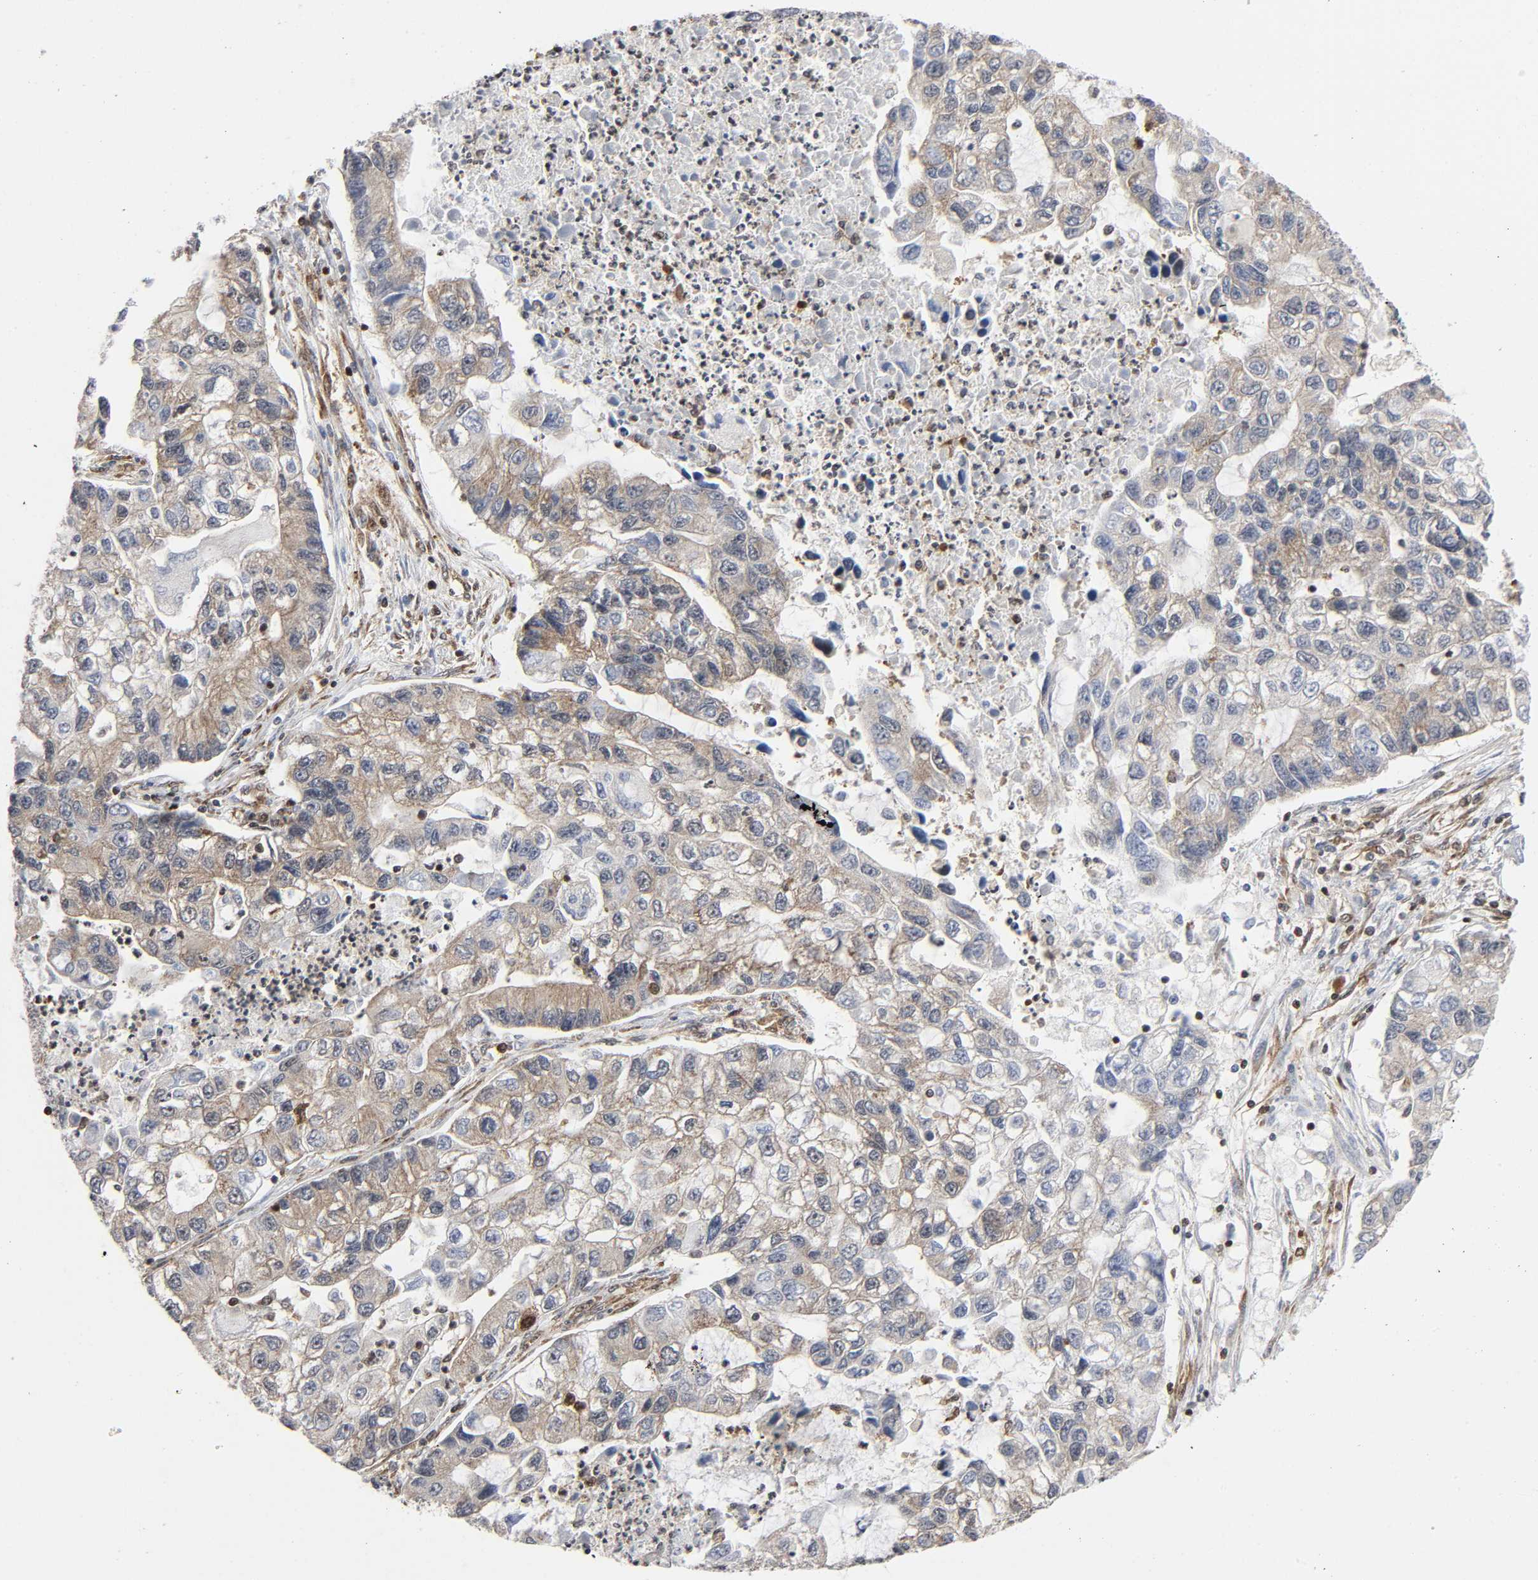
{"staining": {"intensity": "weak", "quantity": "<25%", "location": "cytoplasmic/membranous"}, "tissue": "lung cancer", "cell_type": "Tumor cells", "image_type": "cancer", "snomed": [{"axis": "morphology", "description": "Adenocarcinoma, NOS"}, {"axis": "topography", "description": "Lung"}], "caption": "Immunohistochemical staining of human lung cancer shows no significant staining in tumor cells.", "gene": "MAPK1", "patient": {"sex": "female", "age": 51}}